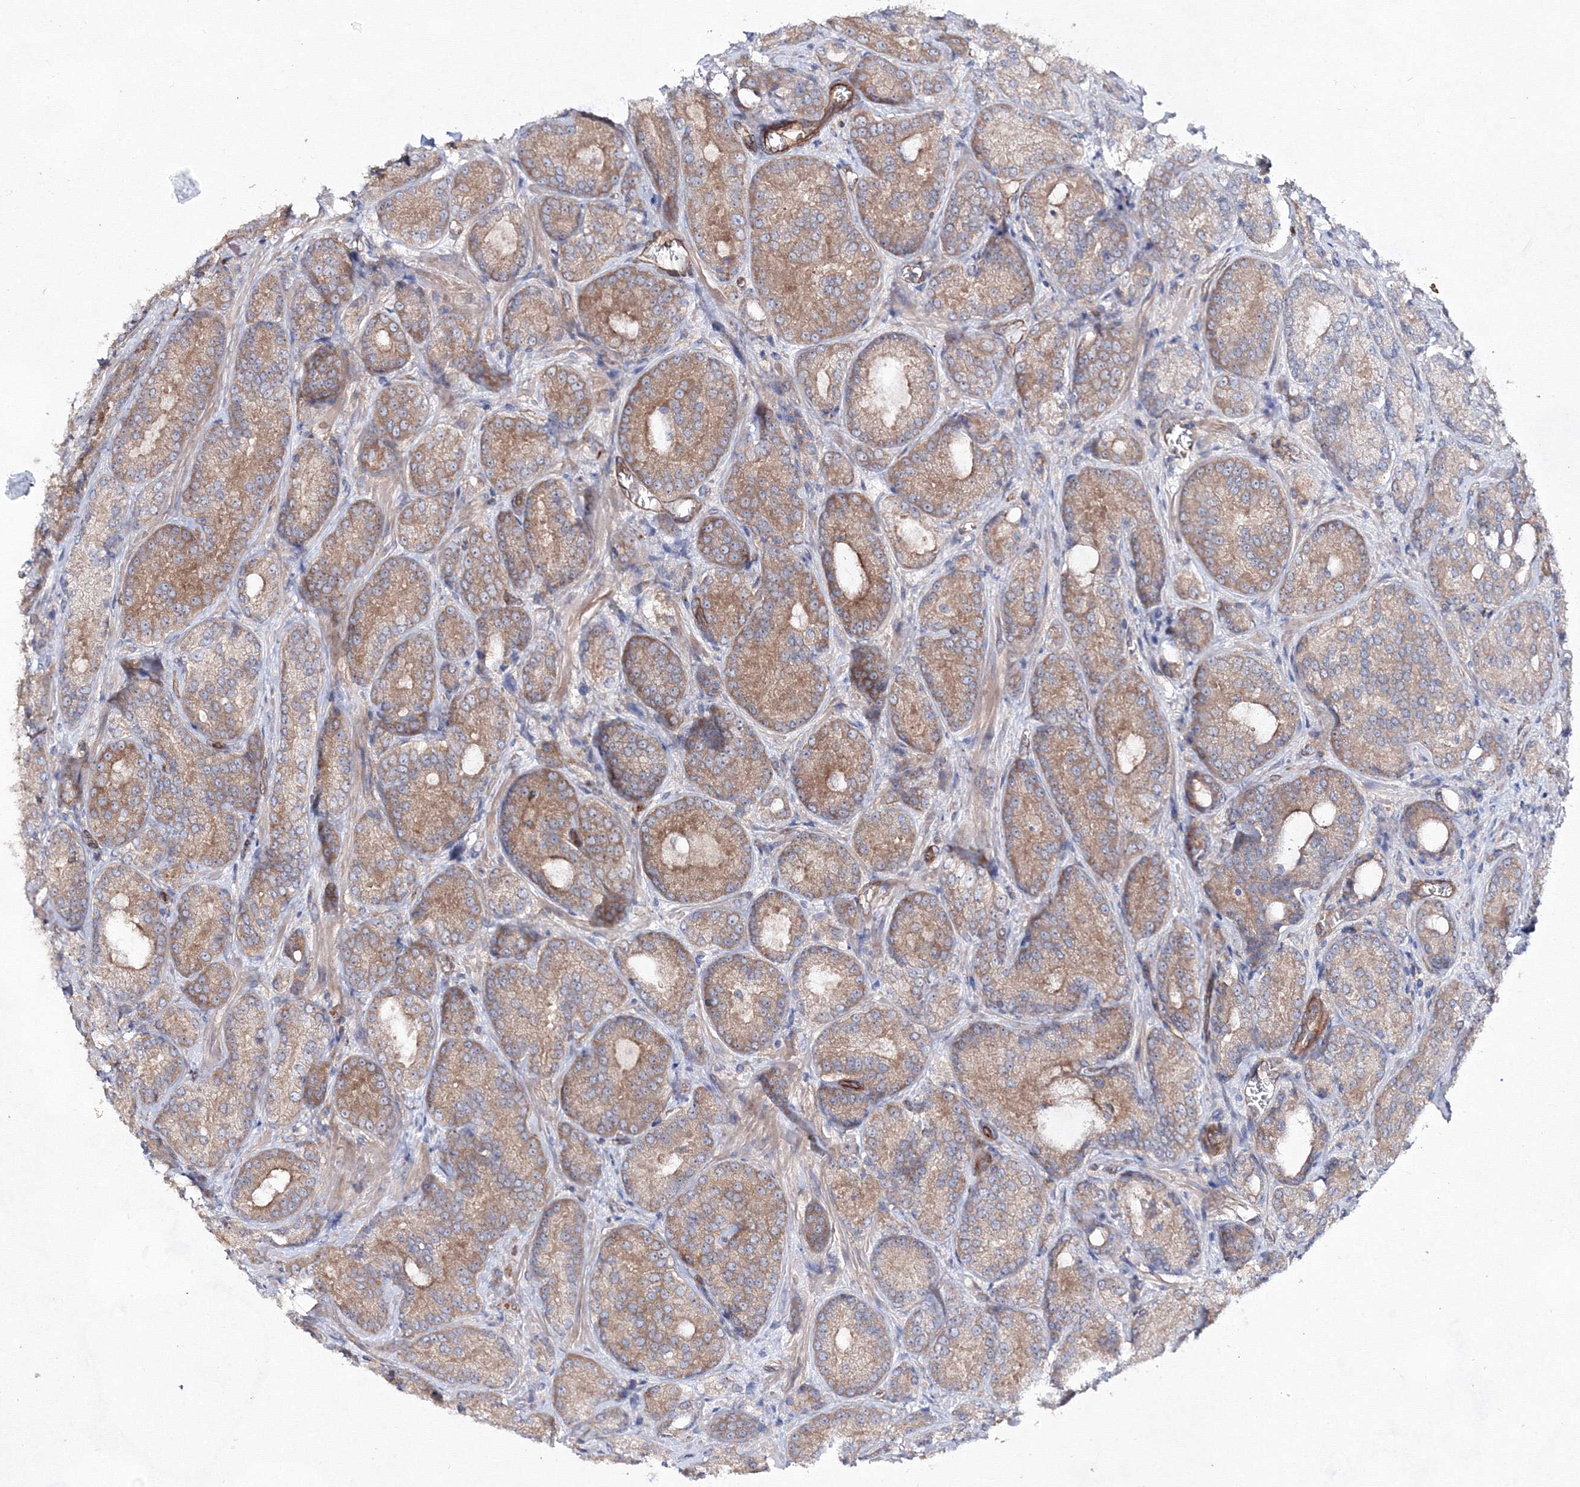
{"staining": {"intensity": "moderate", "quantity": "25%-75%", "location": "cytoplasmic/membranous"}, "tissue": "prostate cancer", "cell_type": "Tumor cells", "image_type": "cancer", "snomed": [{"axis": "morphology", "description": "Adenocarcinoma, Low grade"}, {"axis": "topography", "description": "Prostate"}], "caption": "This histopathology image reveals prostate cancer stained with immunohistochemistry to label a protein in brown. The cytoplasmic/membranous of tumor cells show moderate positivity for the protein. Nuclei are counter-stained blue.", "gene": "EXOC6", "patient": {"sex": "male", "age": 74}}